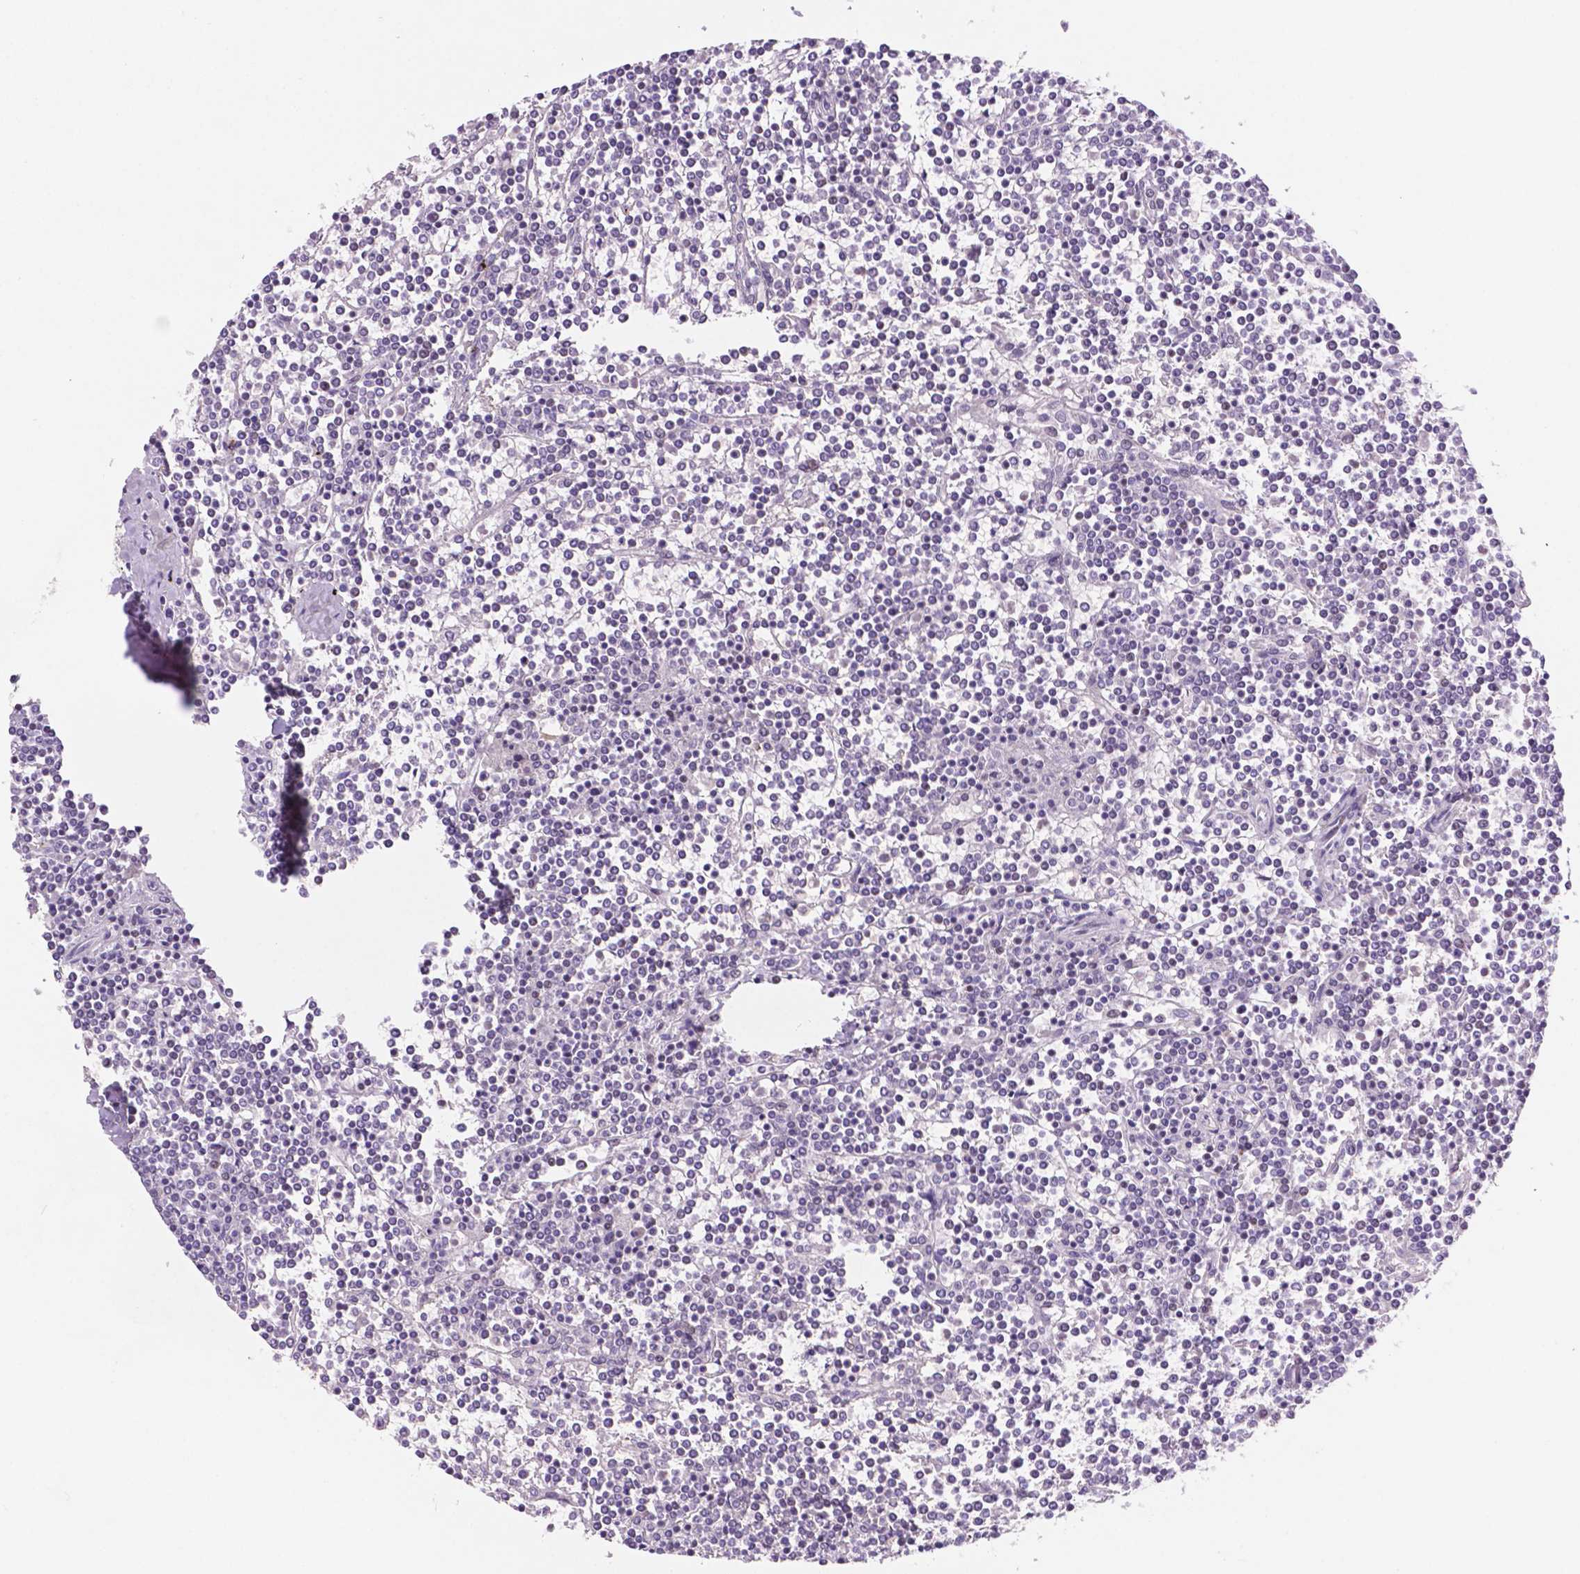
{"staining": {"intensity": "negative", "quantity": "none", "location": "none"}, "tissue": "lymphoma", "cell_type": "Tumor cells", "image_type": "cancer", "snomed": [{"axis": "morphology", "description": "Malignant lymphoma, non-Hodgkin's type, Low grade"}, {"axis": "topography", "description": "Spleen"}], "caption": "A histopathology image of low-grade malignant lymphoma, non-Hodgkin's type stained for a protein shows no brown staining in tumor cells.", "gene": "NCOR1", "patient": {"sex": "female", "age": 19}}